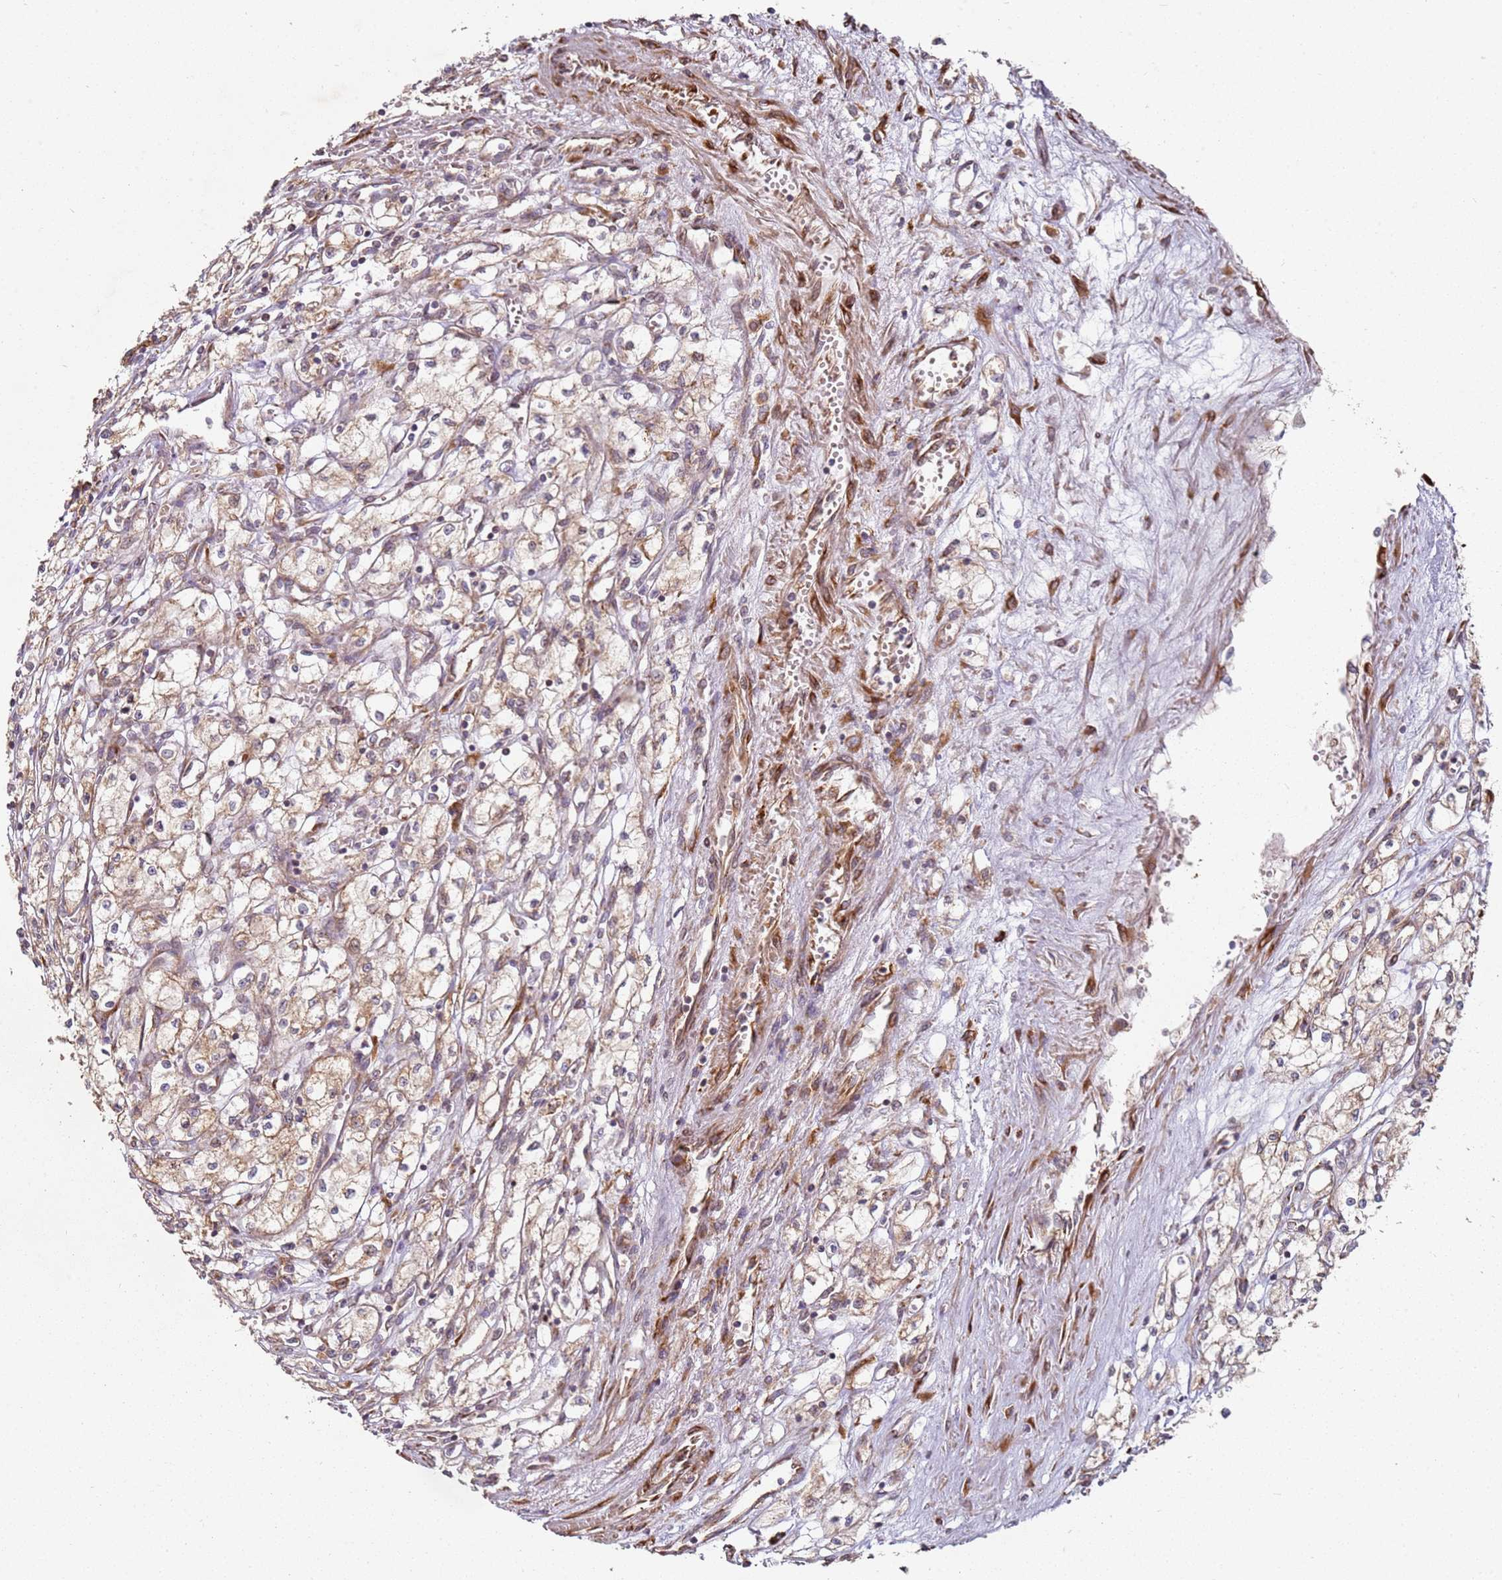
{"staining": {"intensity": "moderate", "quantity": ">75%", "location": "cytoplasmic/membranous"}, "tissue": "renal cancer", "cell_type": "Tumor cells", "image_type": "cancer", "snomed": [{"axis": "morphology", "description": "Adenocarcinoma, NOS"}, {"axis": "topography", "description": "Kidney"}], "caption": "A photomicrograph of adenocarcinoma (renal) stained for a protein demonstrates moderate cytoplasmic/membranous brown staining in tumor cells.", "gene": "ARFRP1", "patient": {"sex": "male", "age": 59}}